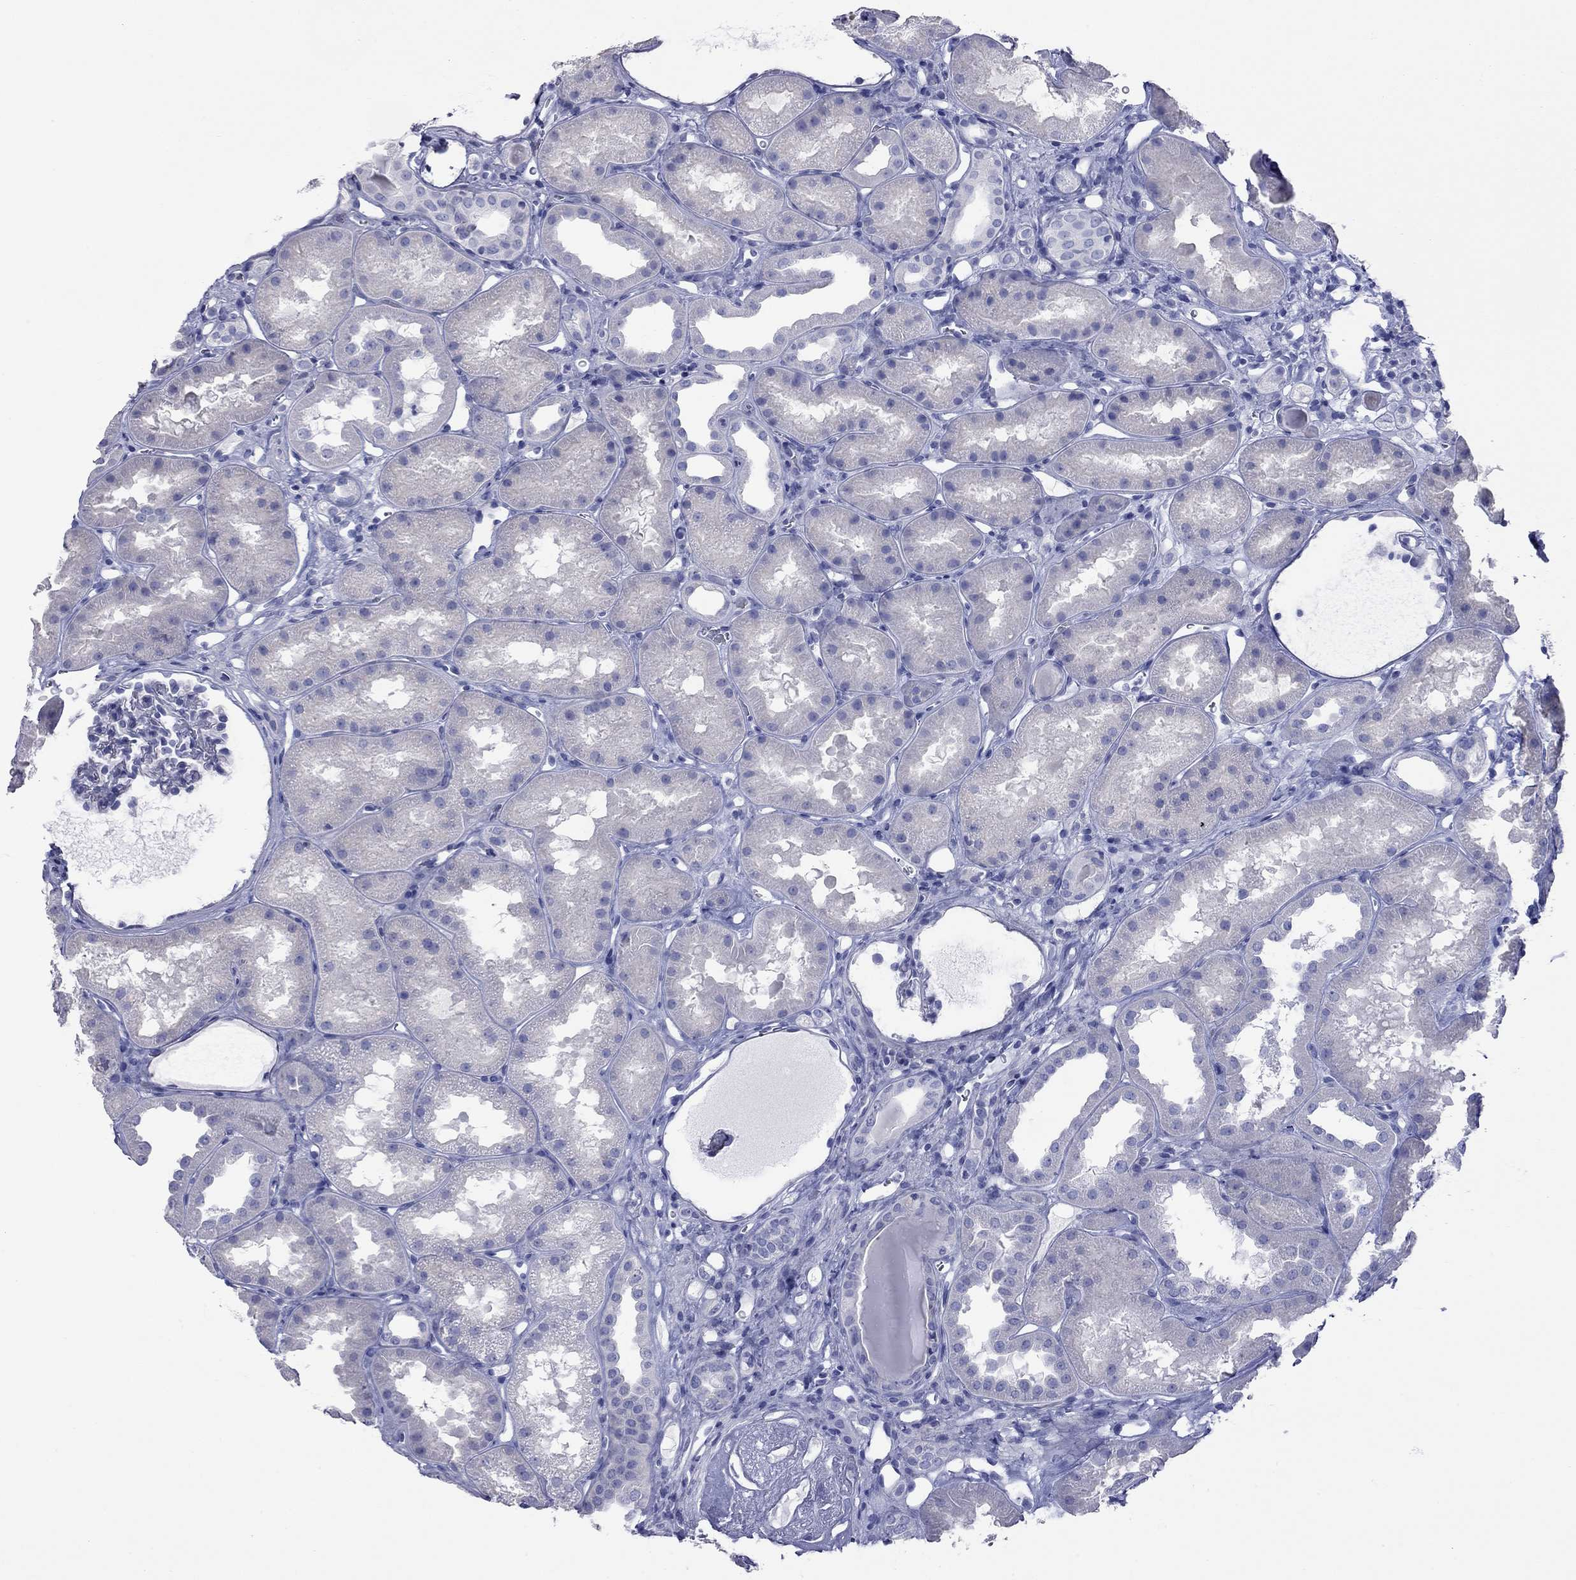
{"staining": {"intensity": "negative", "quantity": "none", "location": "none"}, "tissue": "kidney", "cell_type": "Cells in glomeruli", "image_type": "normal", "snomed": [{"axis": "morphology", "description": "Normal tissue, NOS"}, {"axis": "topography", "description": "Kidney"}], "caption": "Immunohistochemistry (IHC) of benign kidney reveals no expression in cells in glomeruli.", "gene": "ACTL7B", "patient": {"sex": "male", "age": 61}}